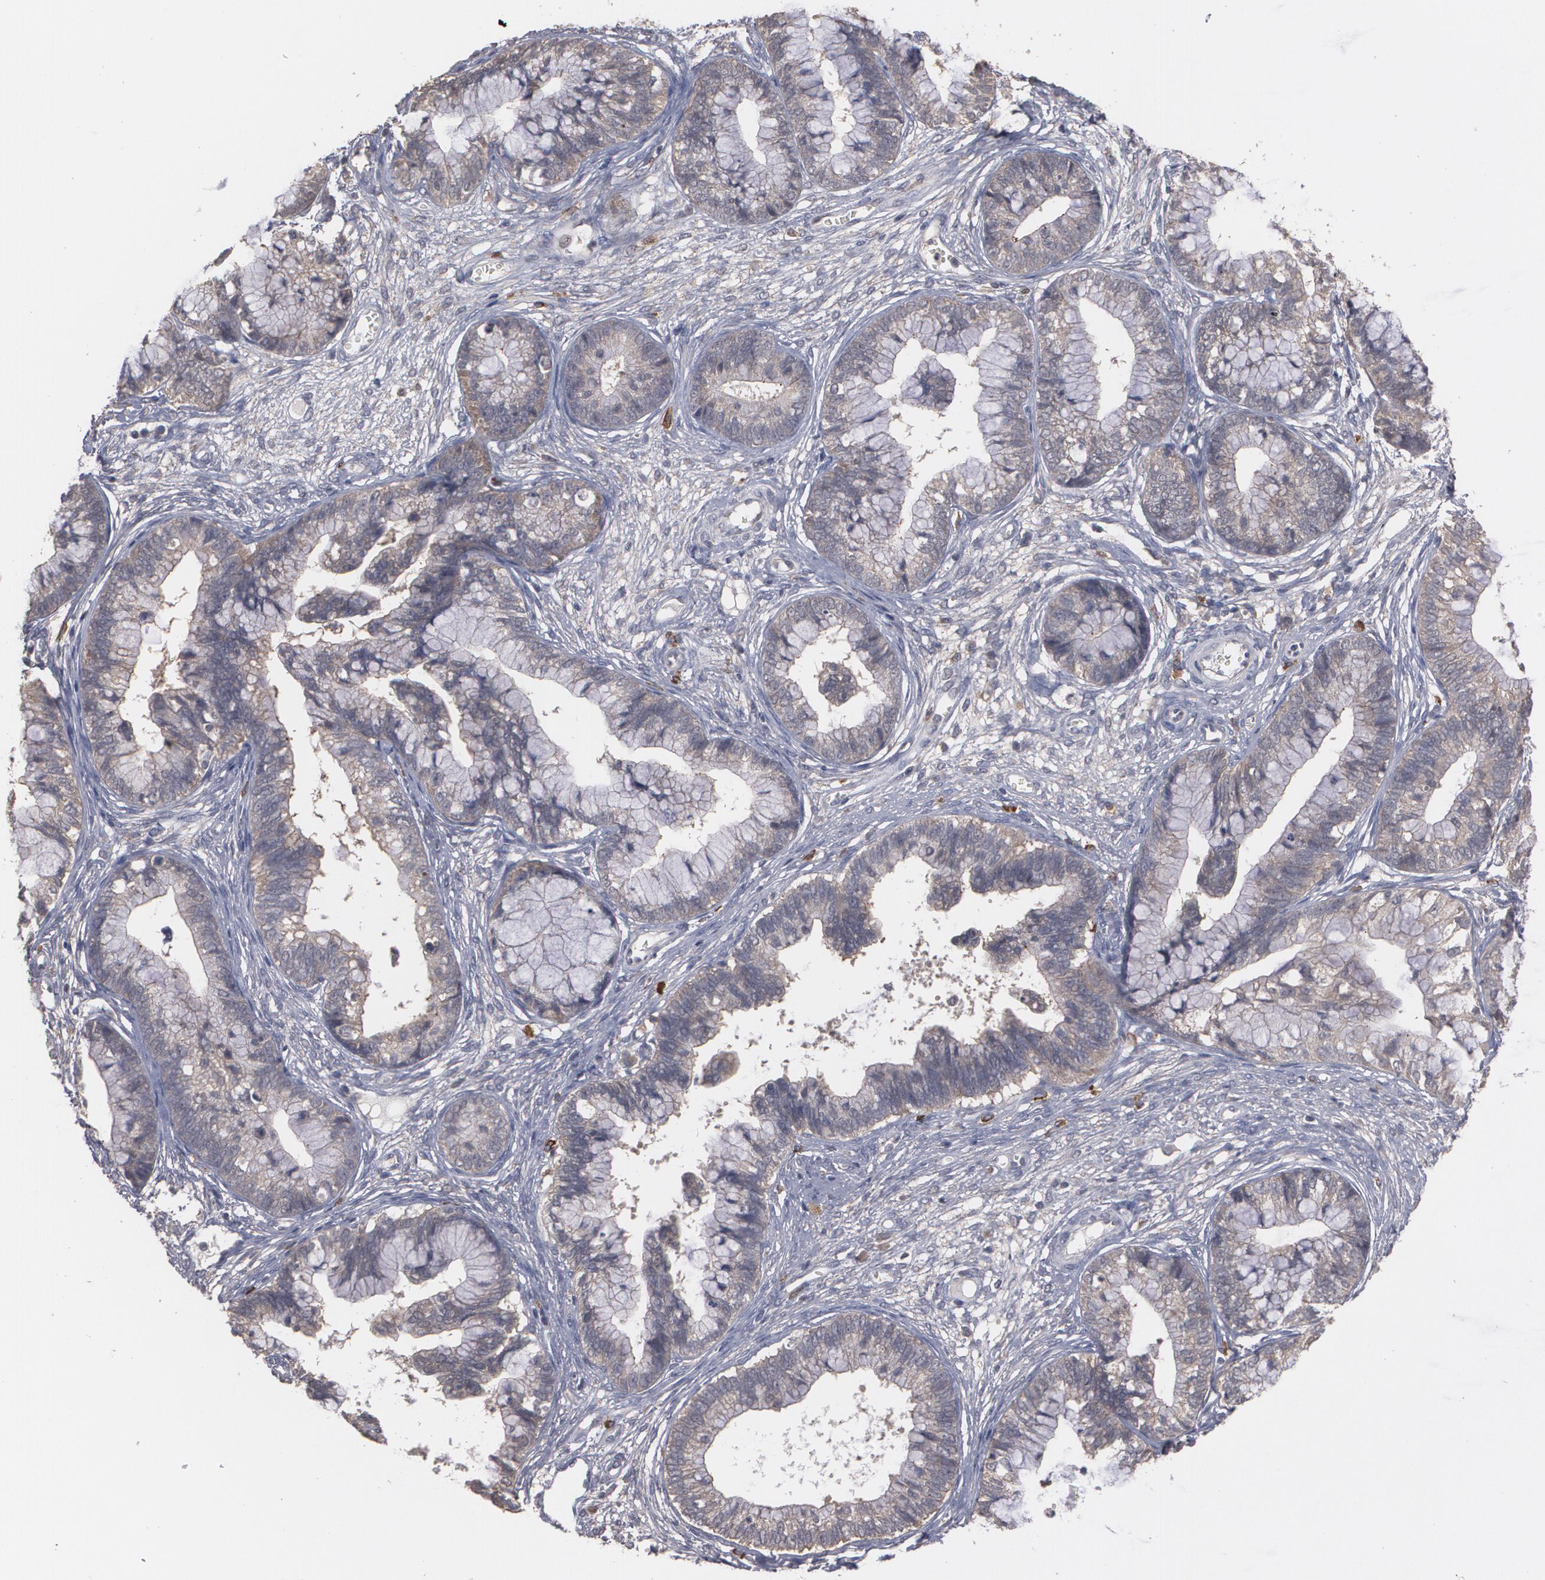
{"staining": {"intensity": "moderate", "quantity": ">75%", "location": "cytoplasmic/membranous"}, "tissue": "cervical cancer", "cell_type": "Tumor cells", "image_type": "cancer", "snomed": [{"axis": "morphology", "description": "Adenocarcinoma, NOS"}, {"axis": "topography", "description": "Cervix"}], "caption": "Moderate cytoplasmic/membranous protein staining is present in approximately >75% of tumor cells in adenocarcinoma (cervical). (Stains: DAB in brown, nuclei in blue, Microscopy: brightfield microscopy at high magnification).", "gene": "ARF6", "patient": {"sex": "female", "age": 44}}